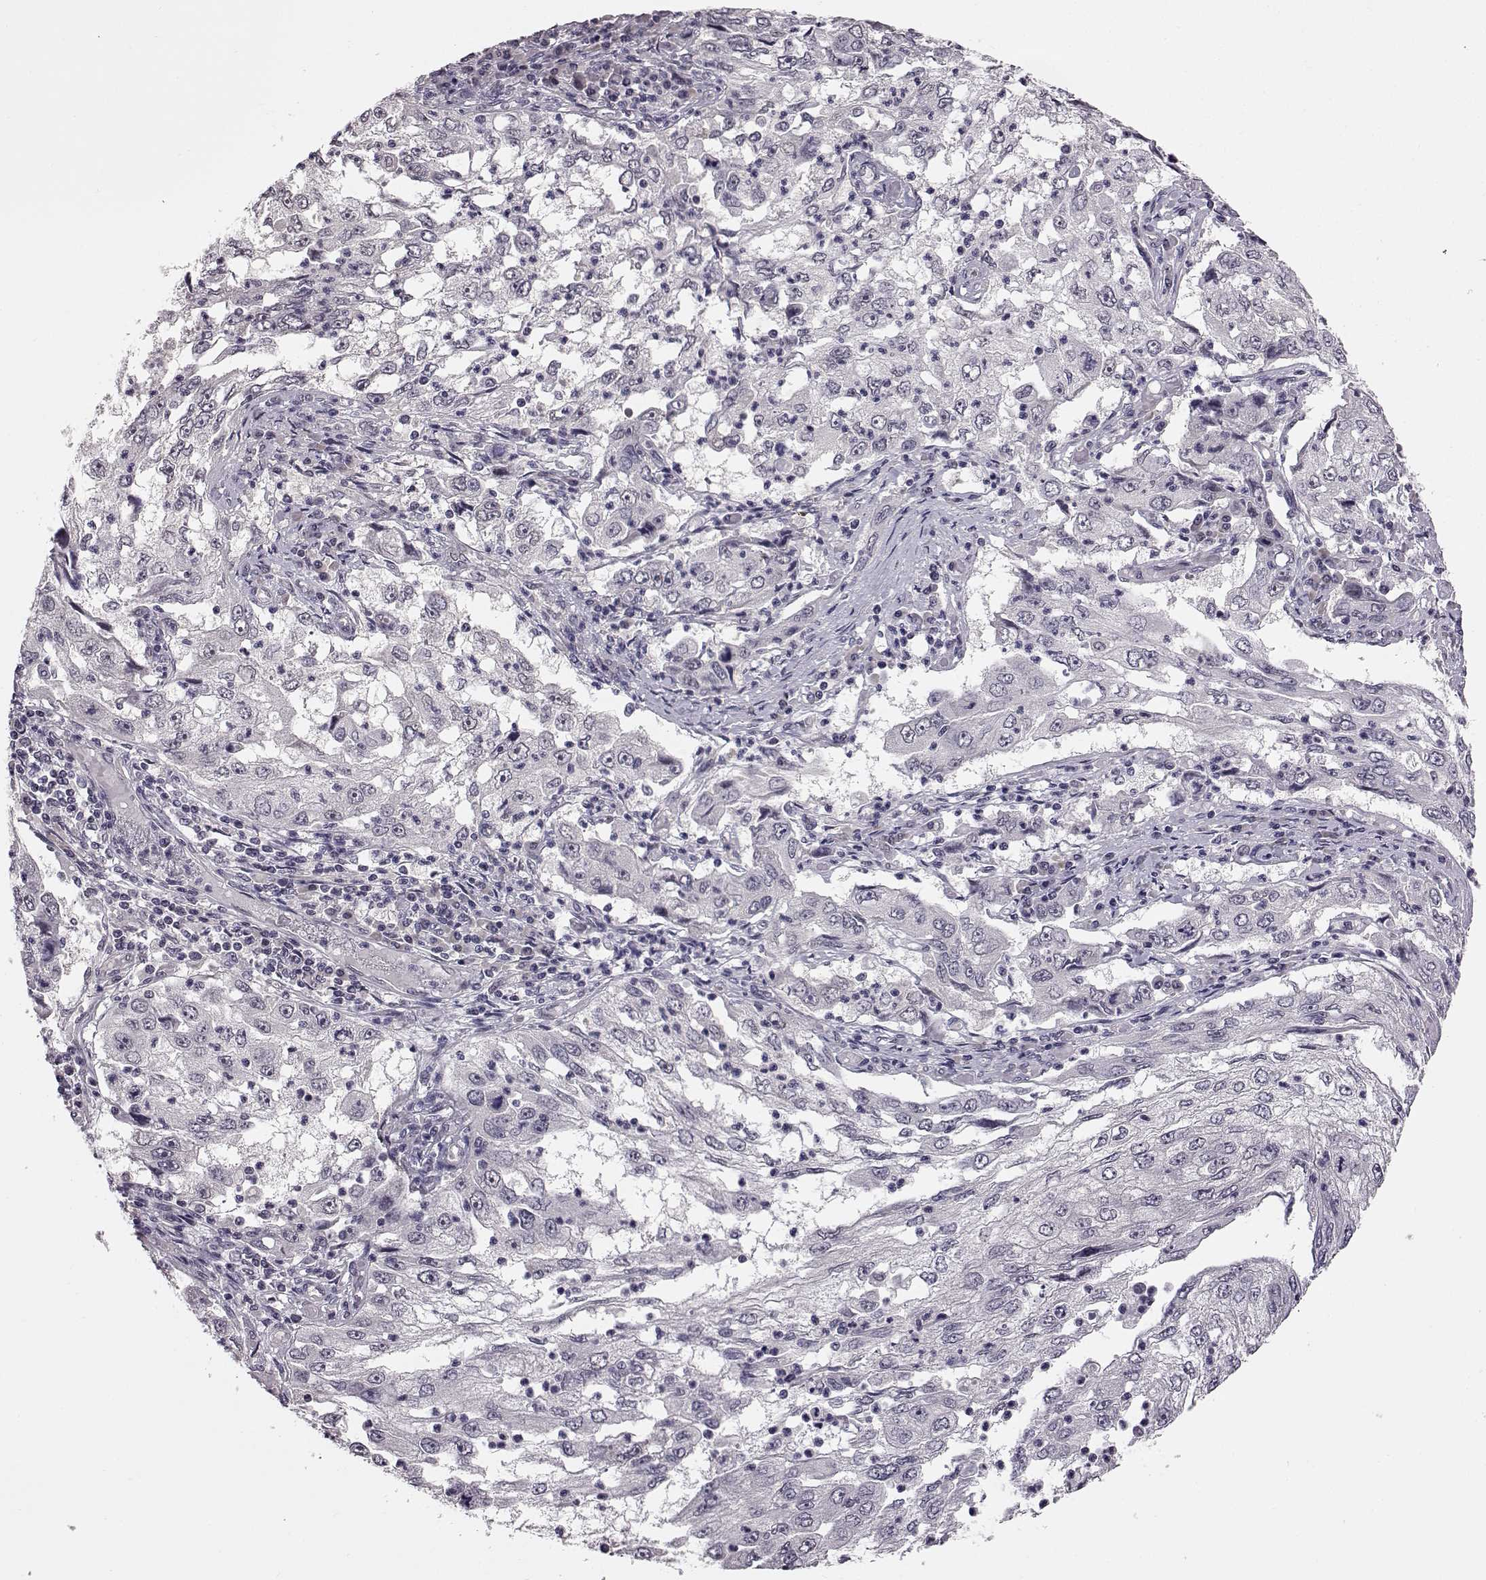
{"staining": {"intensity": "negative", "quantity": "none", "location": "none"}, "tissue": "cervical cancer", "cell_type": "Tumor cells", "image_type": "cancer", "snomed": [{"axis": "morphology", "description": "Squamous cell carcinoma, NOS"}, {"axis": "topography", "description": "Cervix"}], "caption": "A high-resolution image shows immunohistochemistry staining of squamous cell carcinoma (cervical), which shows no significant staining in tumor cells.", "gene": "C10orf62", "patient": {"sex": "female", "age": 36}}